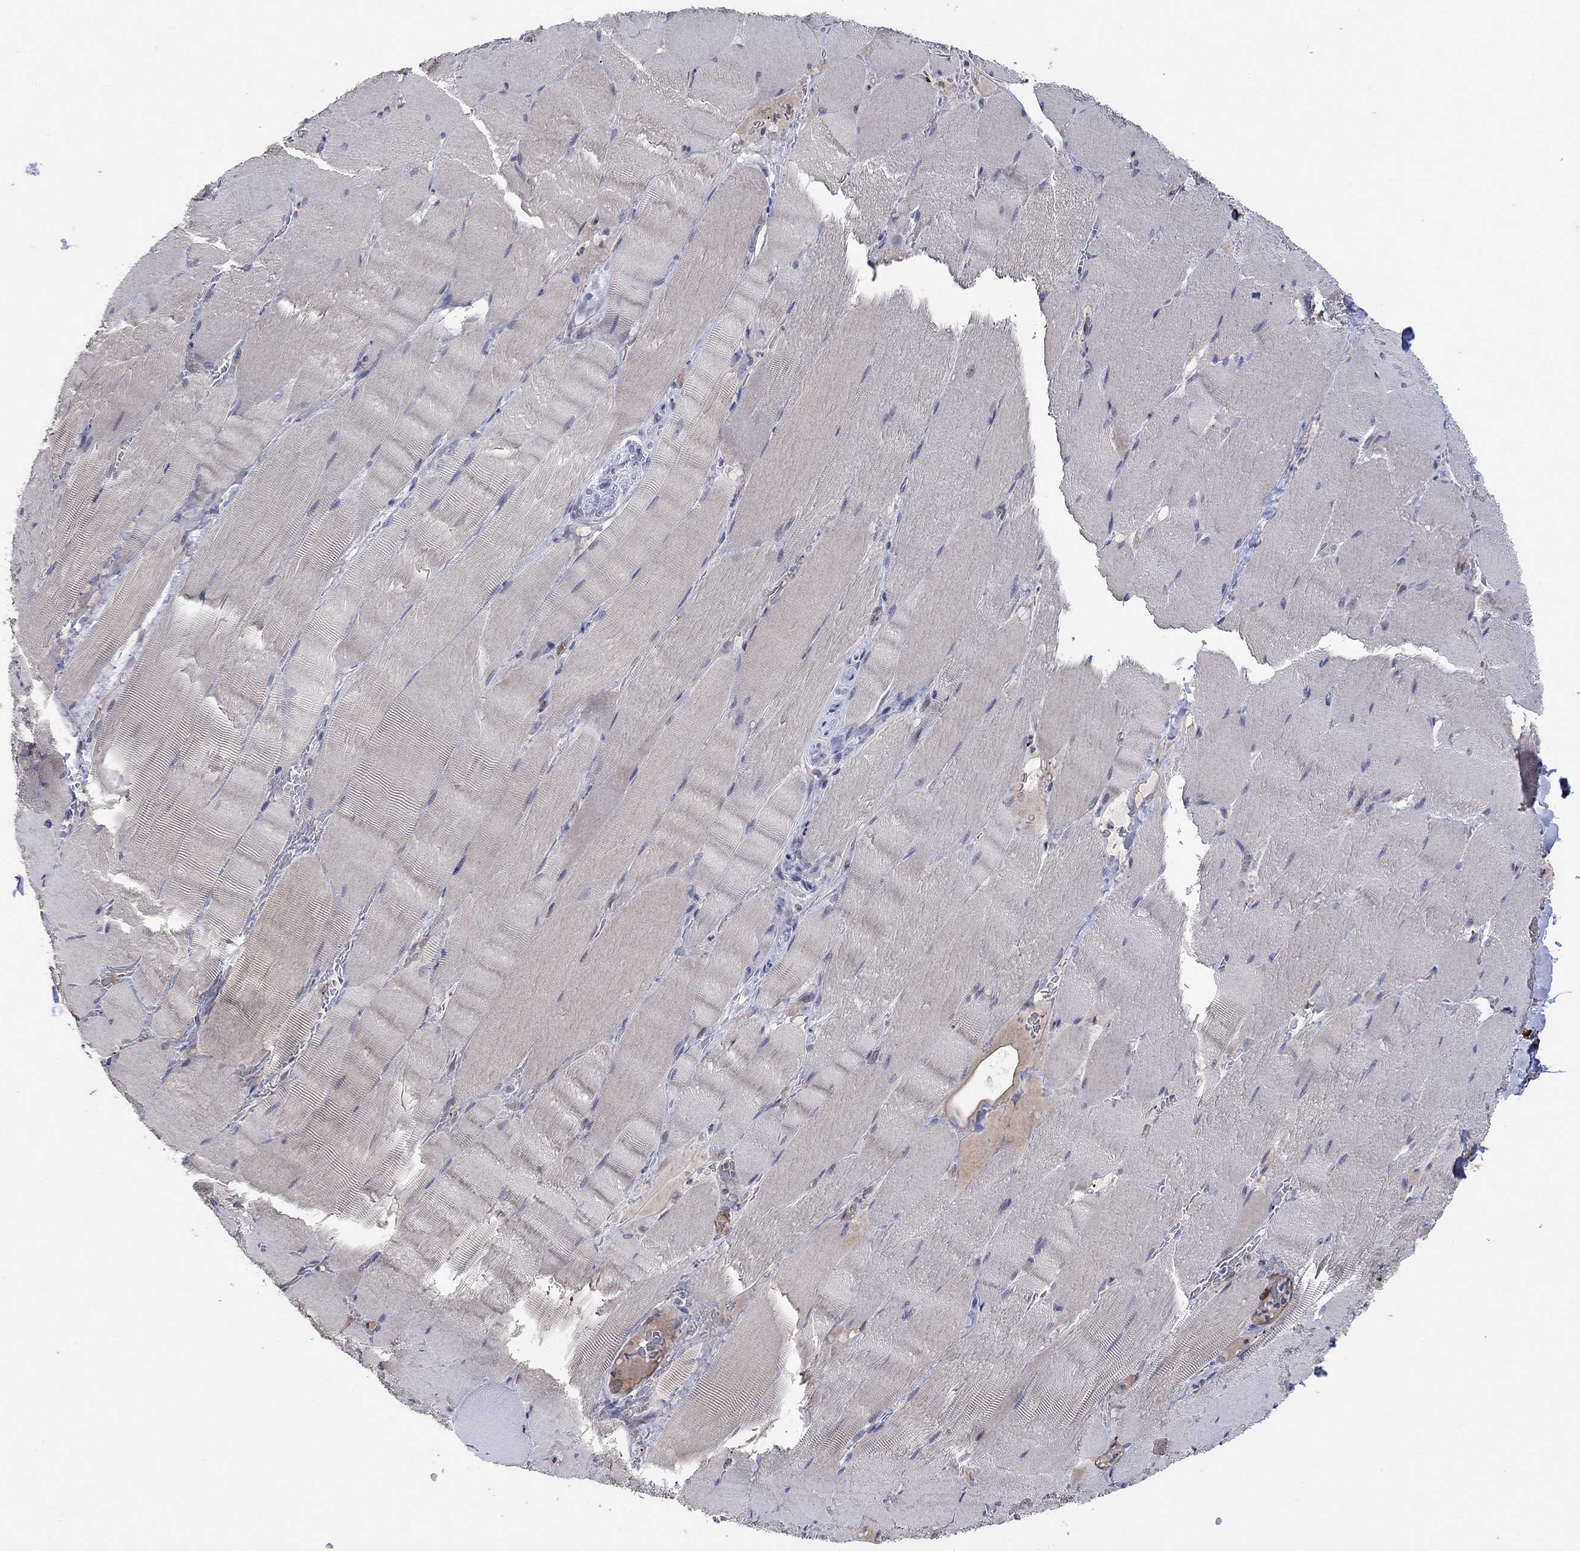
{"staining": {"intensity": "negative", "quantity": "none", "location": "none"}, "tissue": "skeletal muscle", "cell_type": "Myocytes", "image_type": "normal", "snomed": [{"axis": "morphology", "description": "Normal tissue, NOS"}, {"axis": "topography", "description": "Skeletal muscle"}], "caption": "This is a image of IHC staining of benign skeletal muscle, which shows no staining in myocytes.", "gene": "TGM2", "patient": {"sex": "male", "age": 56}}